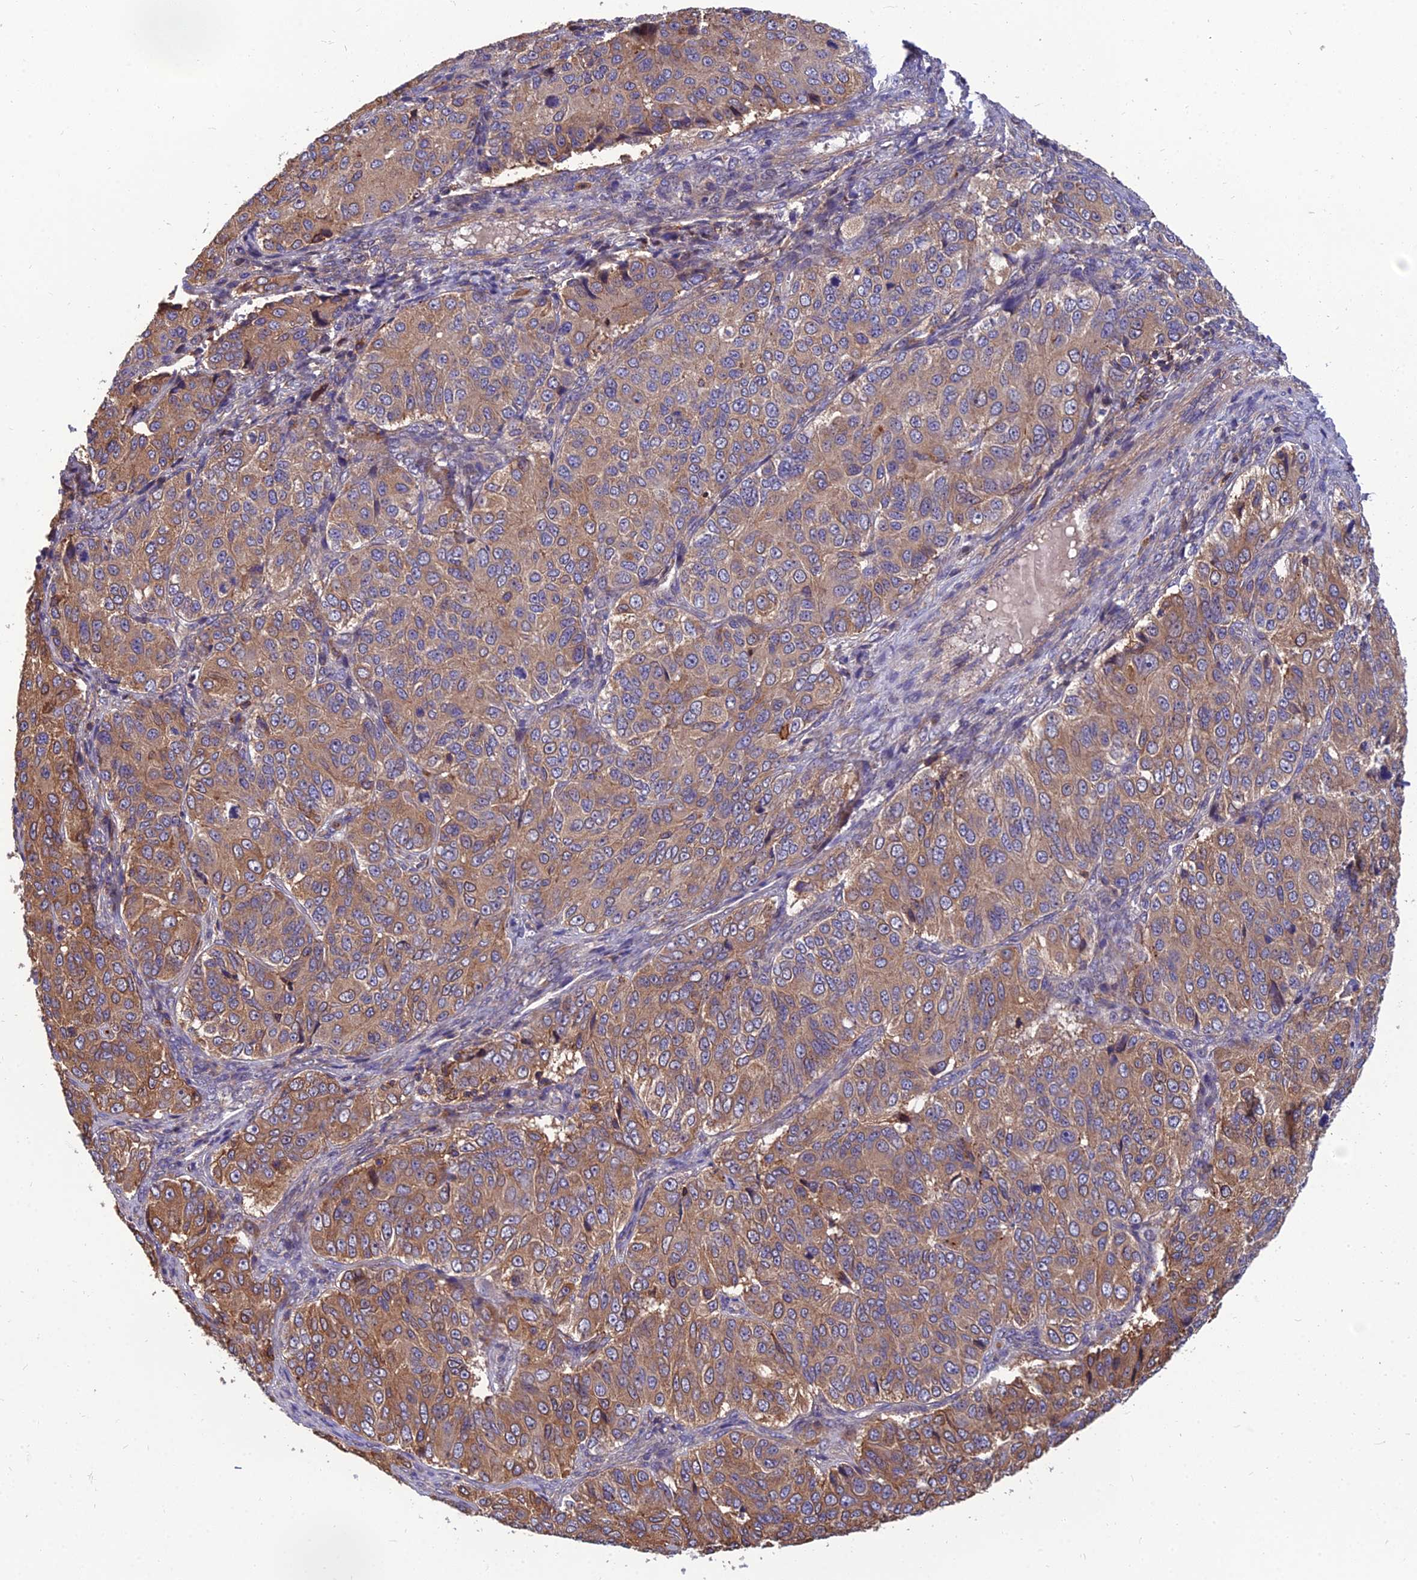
{"staining": {"intensity": "moderate", "quantity": ">75%", "location": "cytoplasmic/membranous"}, "tissue": "ovarian cancer", "cell_type": "Tumor cells", "image_type": "cancer", "snomed": [{"axis": "morphology", "description": "Carcinoma, endometroid"}, {"axis": "topography", "description": "Ovary"}], "caption": "There is medium levels of moderate cytoplasmic/membranous positivity in tumor cells of ovarian cancer, as demonstrated by immunohistochemical staining (brown color).", "gene": "UMAD1", "patient": {"sex": "female", "age": 51}}